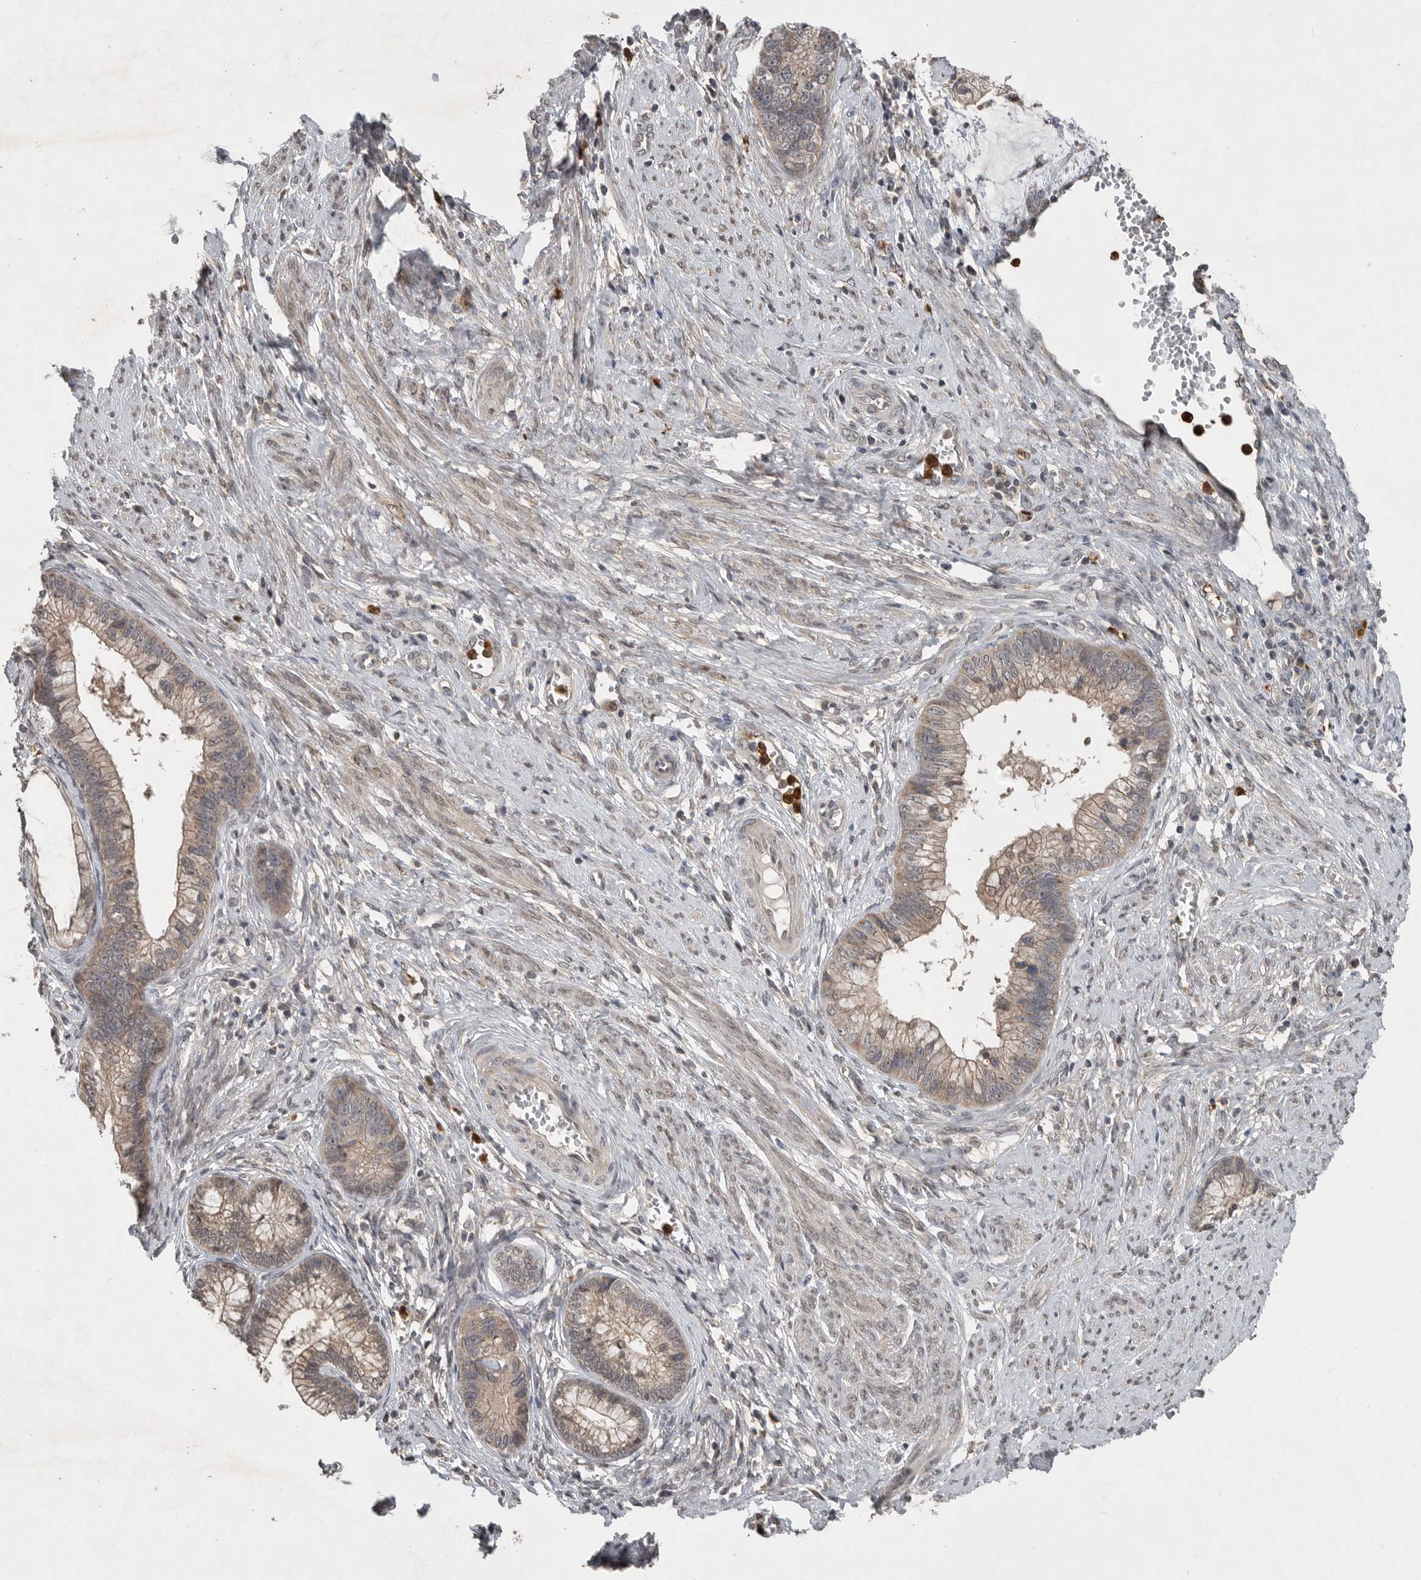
{"staining": {"intensity": "weak", "quantity": ">75%", "location": "cytoplasmic/membranous"}, "tissue": "cervical cancer", "cell_type": "Tumor cells", "image_type": "cancer", "snomed": [{"axis": "morphology", "description": "Adenocarcinoma, NOS"}, {"axis": "topography", "description": "Cervix"}], "caption": "Immunohistochemical staining of human adenocarcinoma (cervical) reveals low levels of weak cytoplasmic/membranous protein positivity in about >75% of tumor cells. (DAB IHC with brightfield microscopy, high magnification).", "gene": "SCP2", "patient": {"sex": "female", "age": 44}}